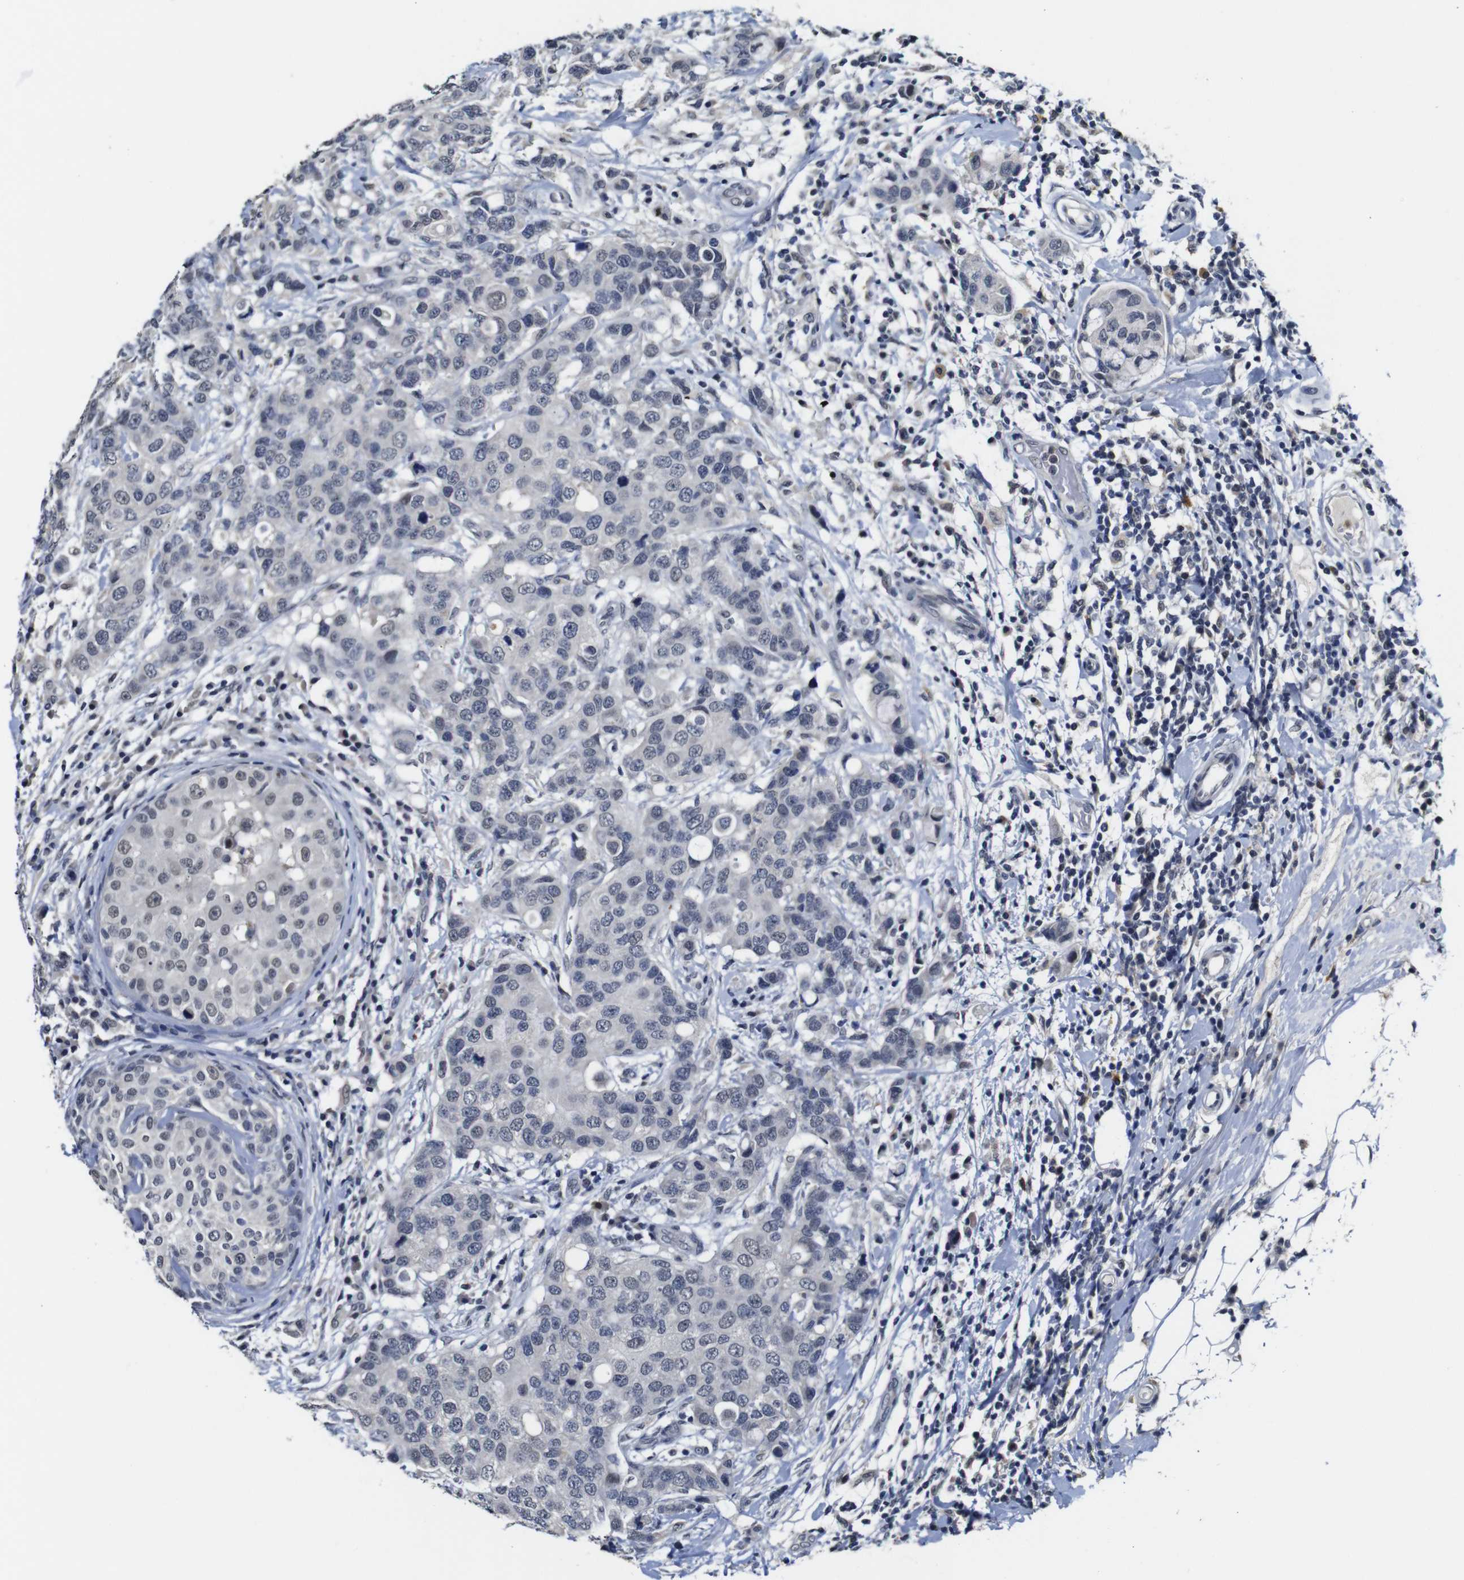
{"staining": {"intensity": "negative", "quantity": "none", "location": "none"}, "tissue": "breast cancer", "cell_type": "Tumor cells", "image_type": "cancer", "snomed": [{"axis": "morphology", "description": "Duct carcinoma"}, {"axis": "topography", "description": "Breast"}], "caption": "Tumor cells are negative for protein expression in human breast cancer (infiltrating ductal carcinoma).", "gene": "NTRK3", "patient": {"sex": "female", "age": 27}}